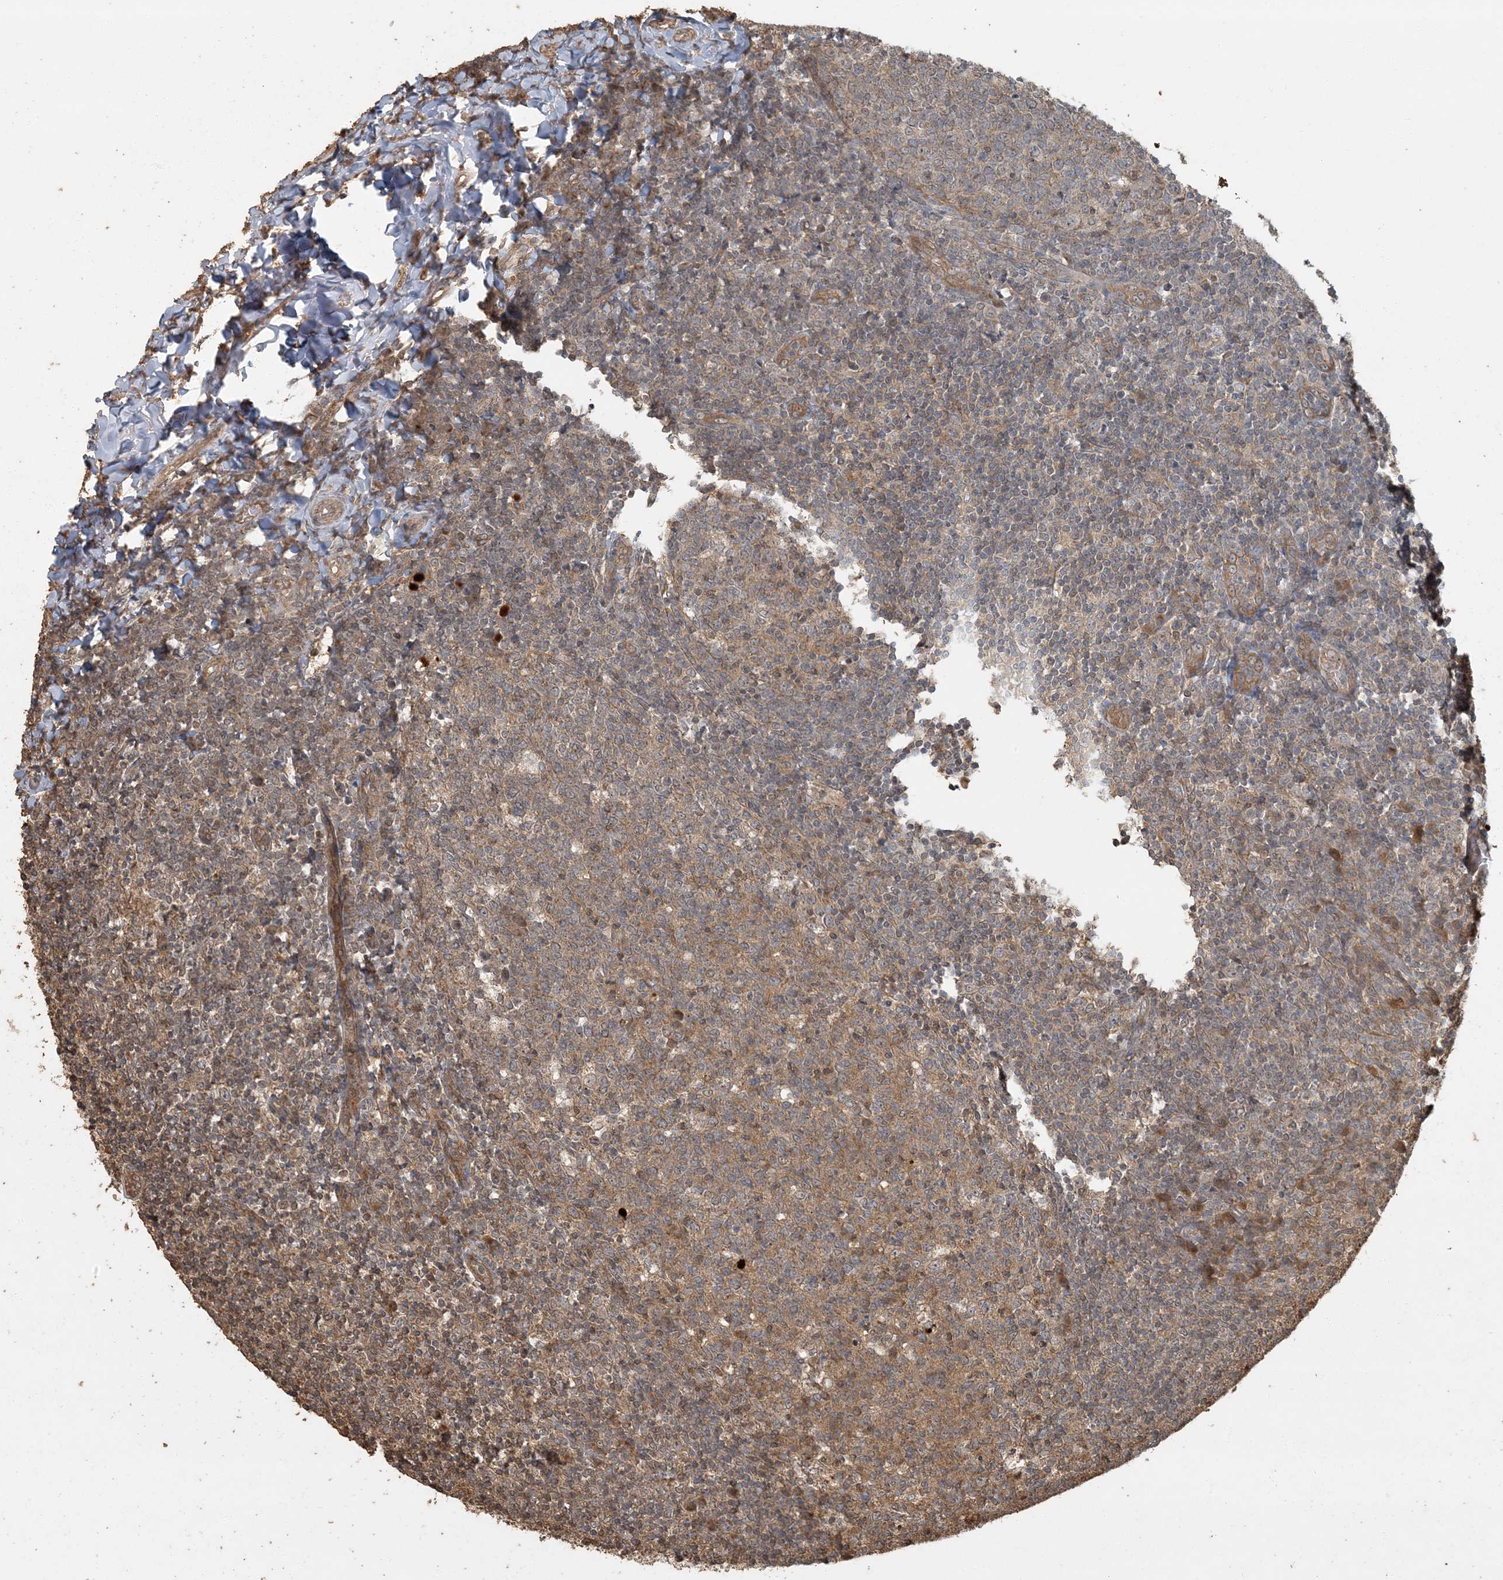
{"staining": {"intensity": "moderate", "quantity": ">75%", "location": "cytoplasmic/membranous"}, "tissue": "tonsil", "cell_type": "Germinal center cells", "image_type": "normal", "snomed": [{"axis": "morphology", "description": "Normal tissue, NOS"}, {"axis": "topography", "description": "Tonsil"}], "caption": "A medium amount of moderate cytoplasmic/membranous staining is present in about >75% of germinal center cells in normal tonsil.", "gene": "AK9", "patient": {"sex": "female", "age": 19}}